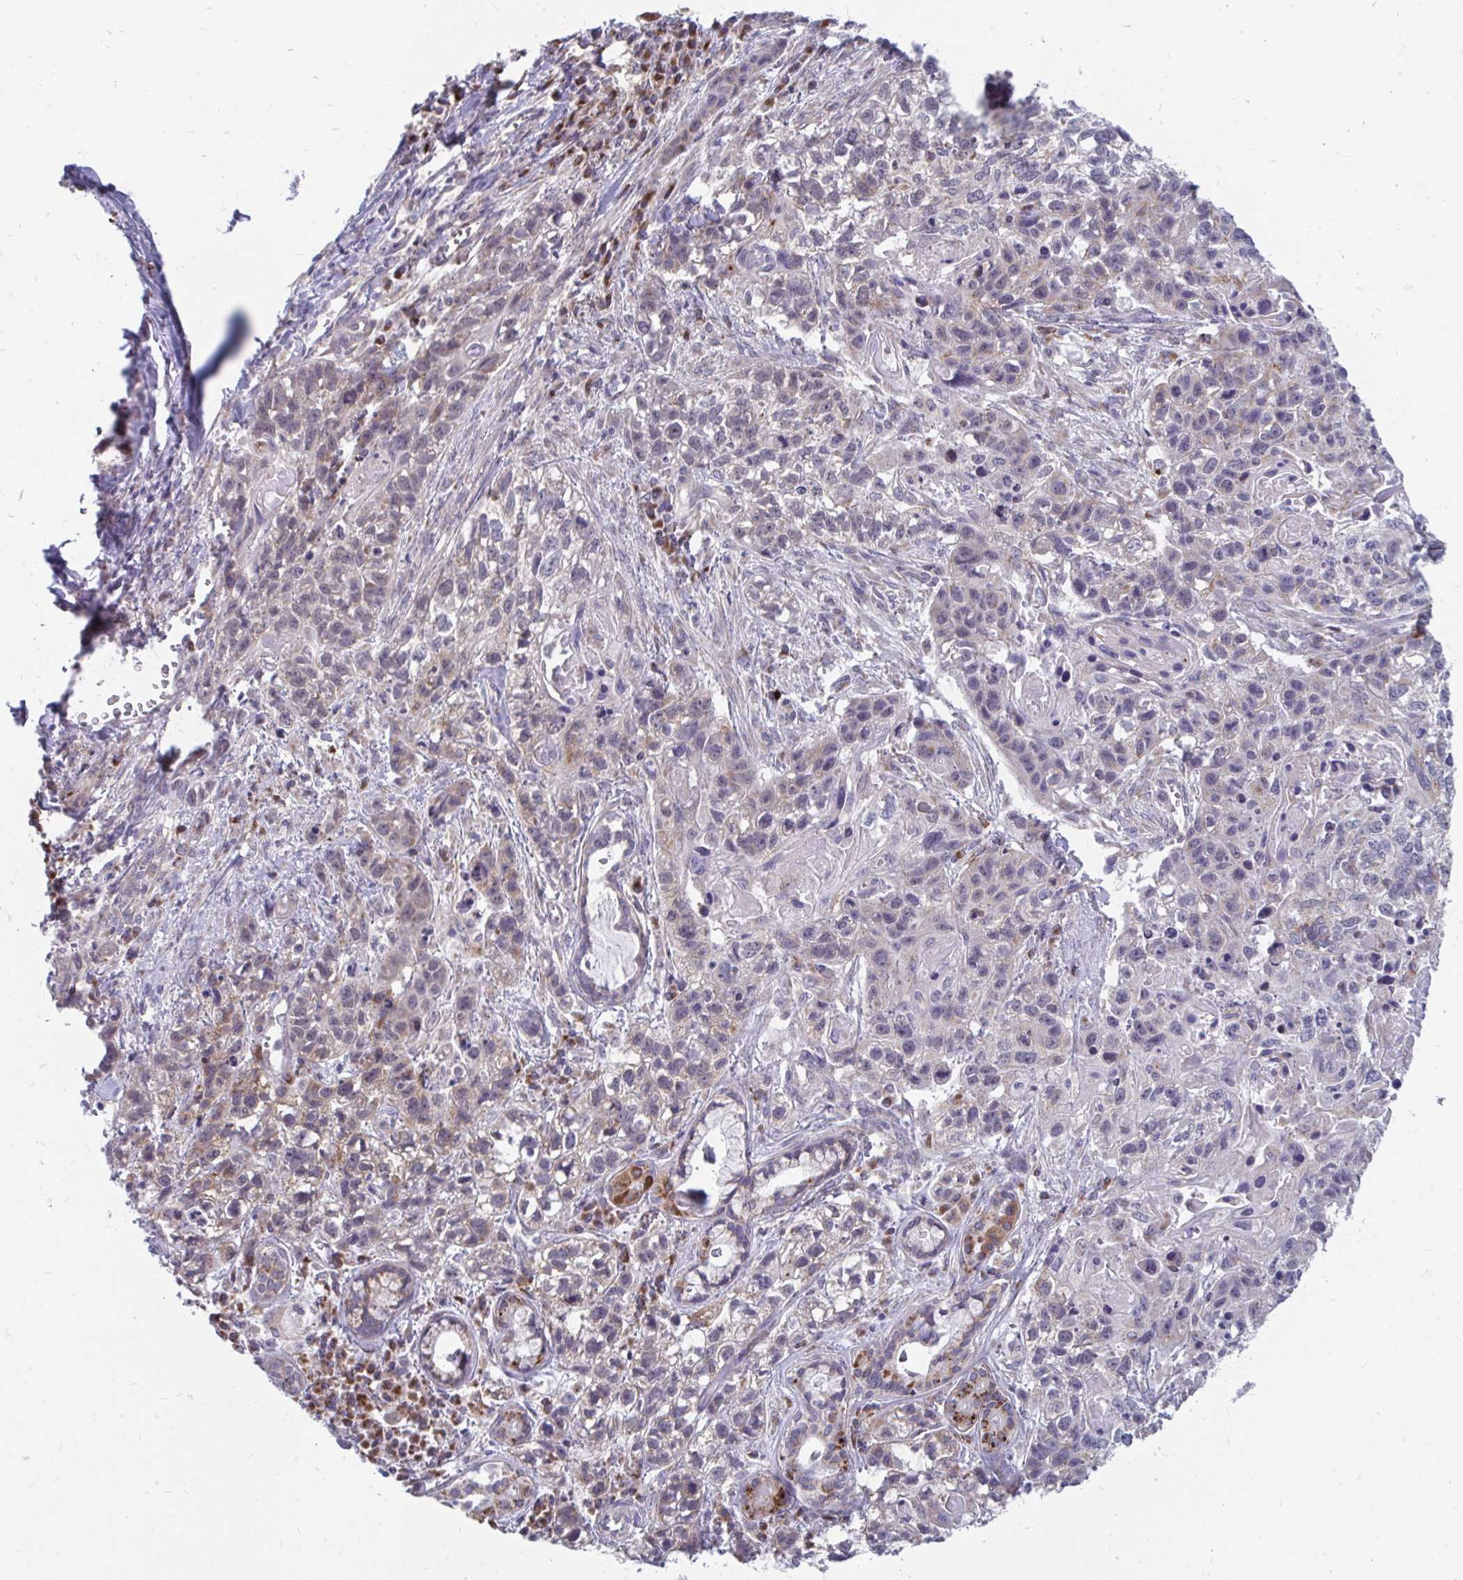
{"staining": {"intensity": "negative", "quantity": "none", "location": "none"}, "tissue": "lung cancer", "cell_type": "Tumor cells", "image_type": "cancer", "snomed": [{"axis": "morphology", "description": "Squamous cell carcinoma, NOS"}, {"axis": "topography", "description": "Lung"}], "caption": "Immunohistochemical staining of human lung cancer (squamous cell carcinoma) shows no significant expression in tumor cells. (DAB (3,3'-diaminobenzidine) immunohistochemistry (IHC), high magnification).", "gene": "PABIR3", "patient": {"sex": "male", "age": 74}}